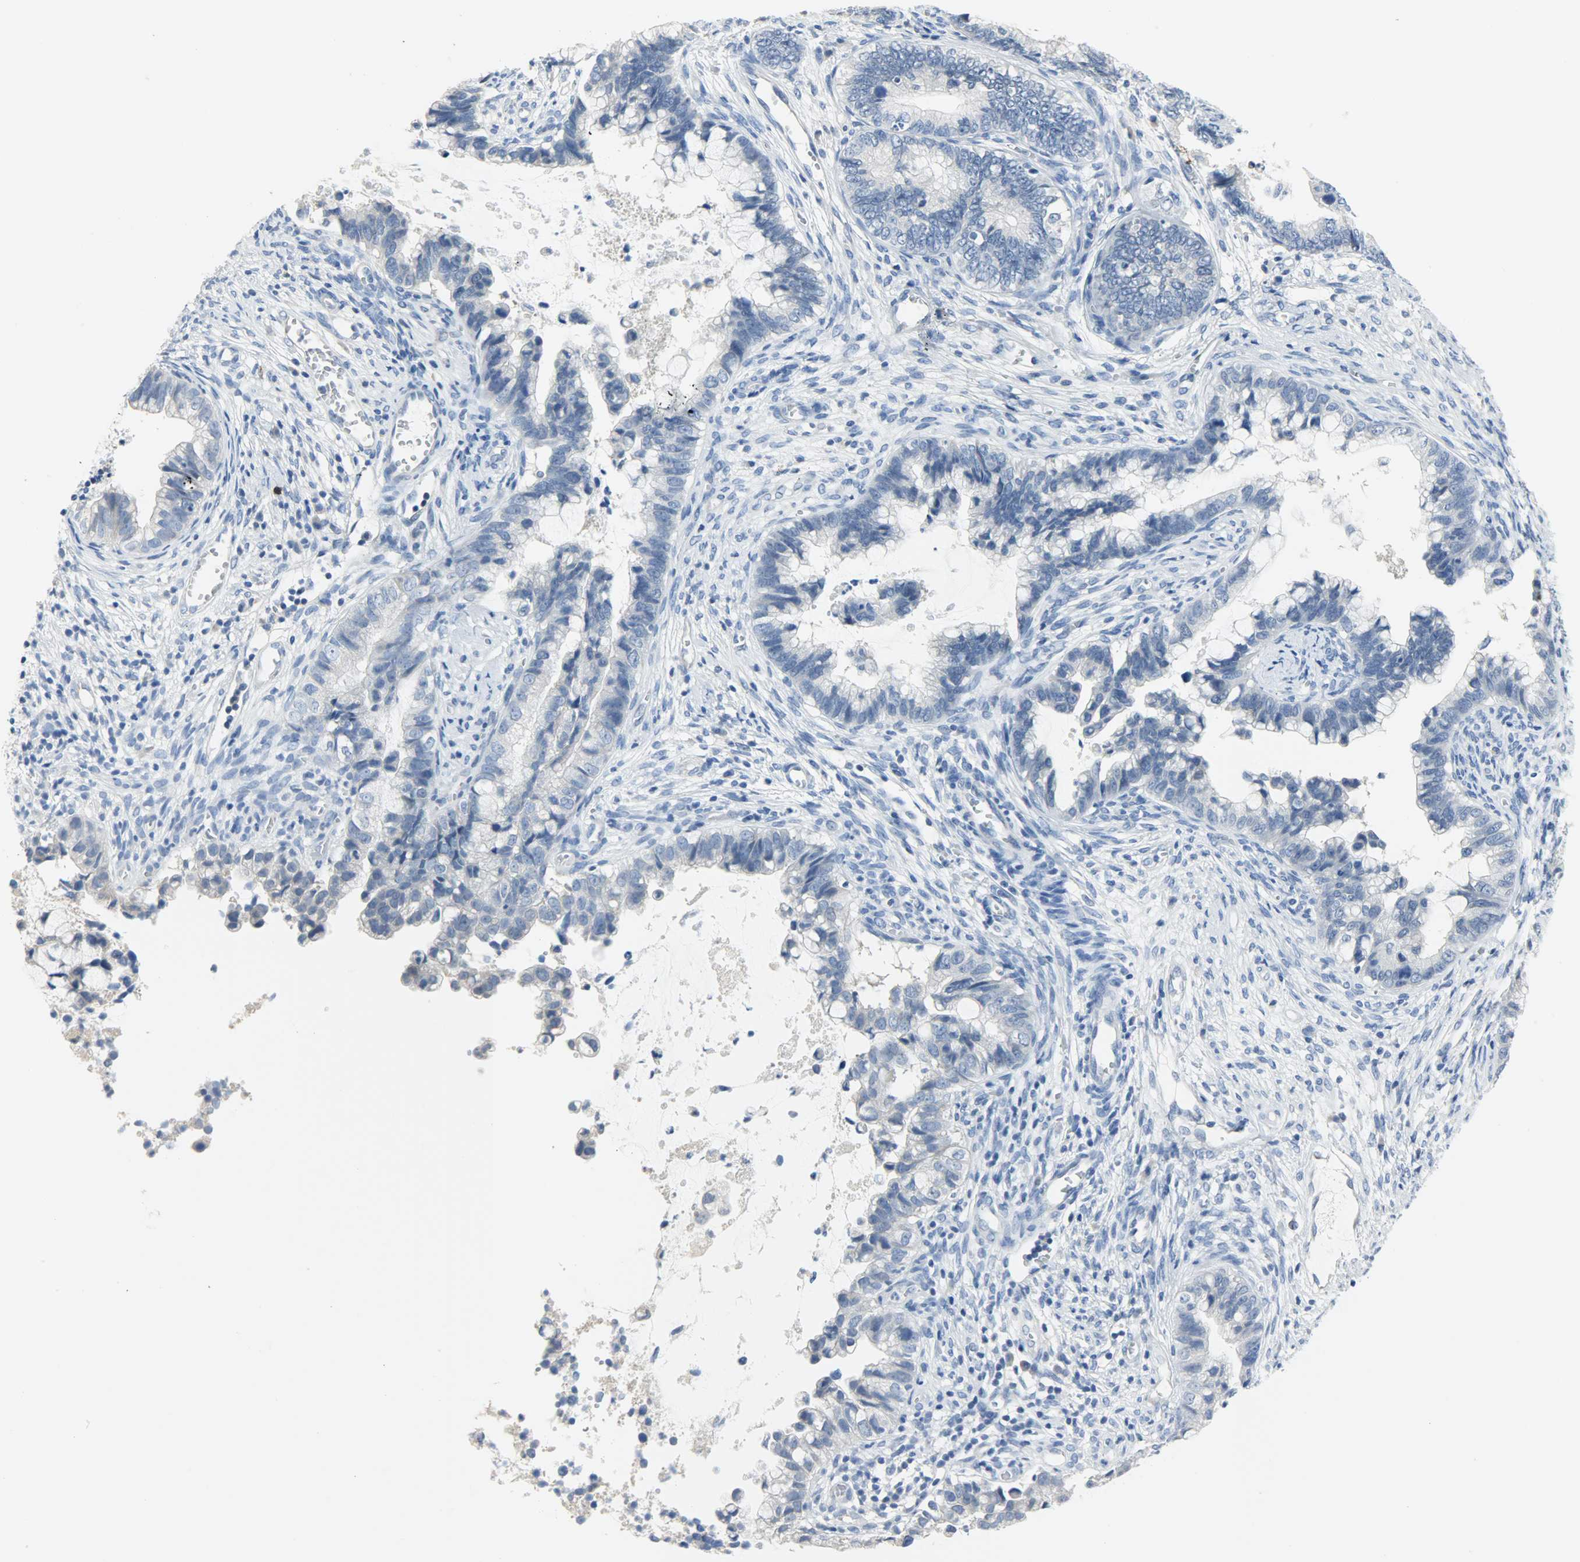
{"staining": {"intensity": "negative", "quantity": "none", "location": "none"}, "tissue": "cervical cancer", "cell_type": "Tumor cells", "image_type": "cancer", "snomed": [{"axis": "morphology", "description": "Adenocarcinoma, NOS"}, {"axis": "topography", "description": "Cervix"}], "caption": "Human cervical cancer (adenocarcinoma) stained for a protein using immunohistochemistry reveals no positivity in tumor cells.", "gene": "CEBPE", "patient": {"sex": "female", "age": 44}}